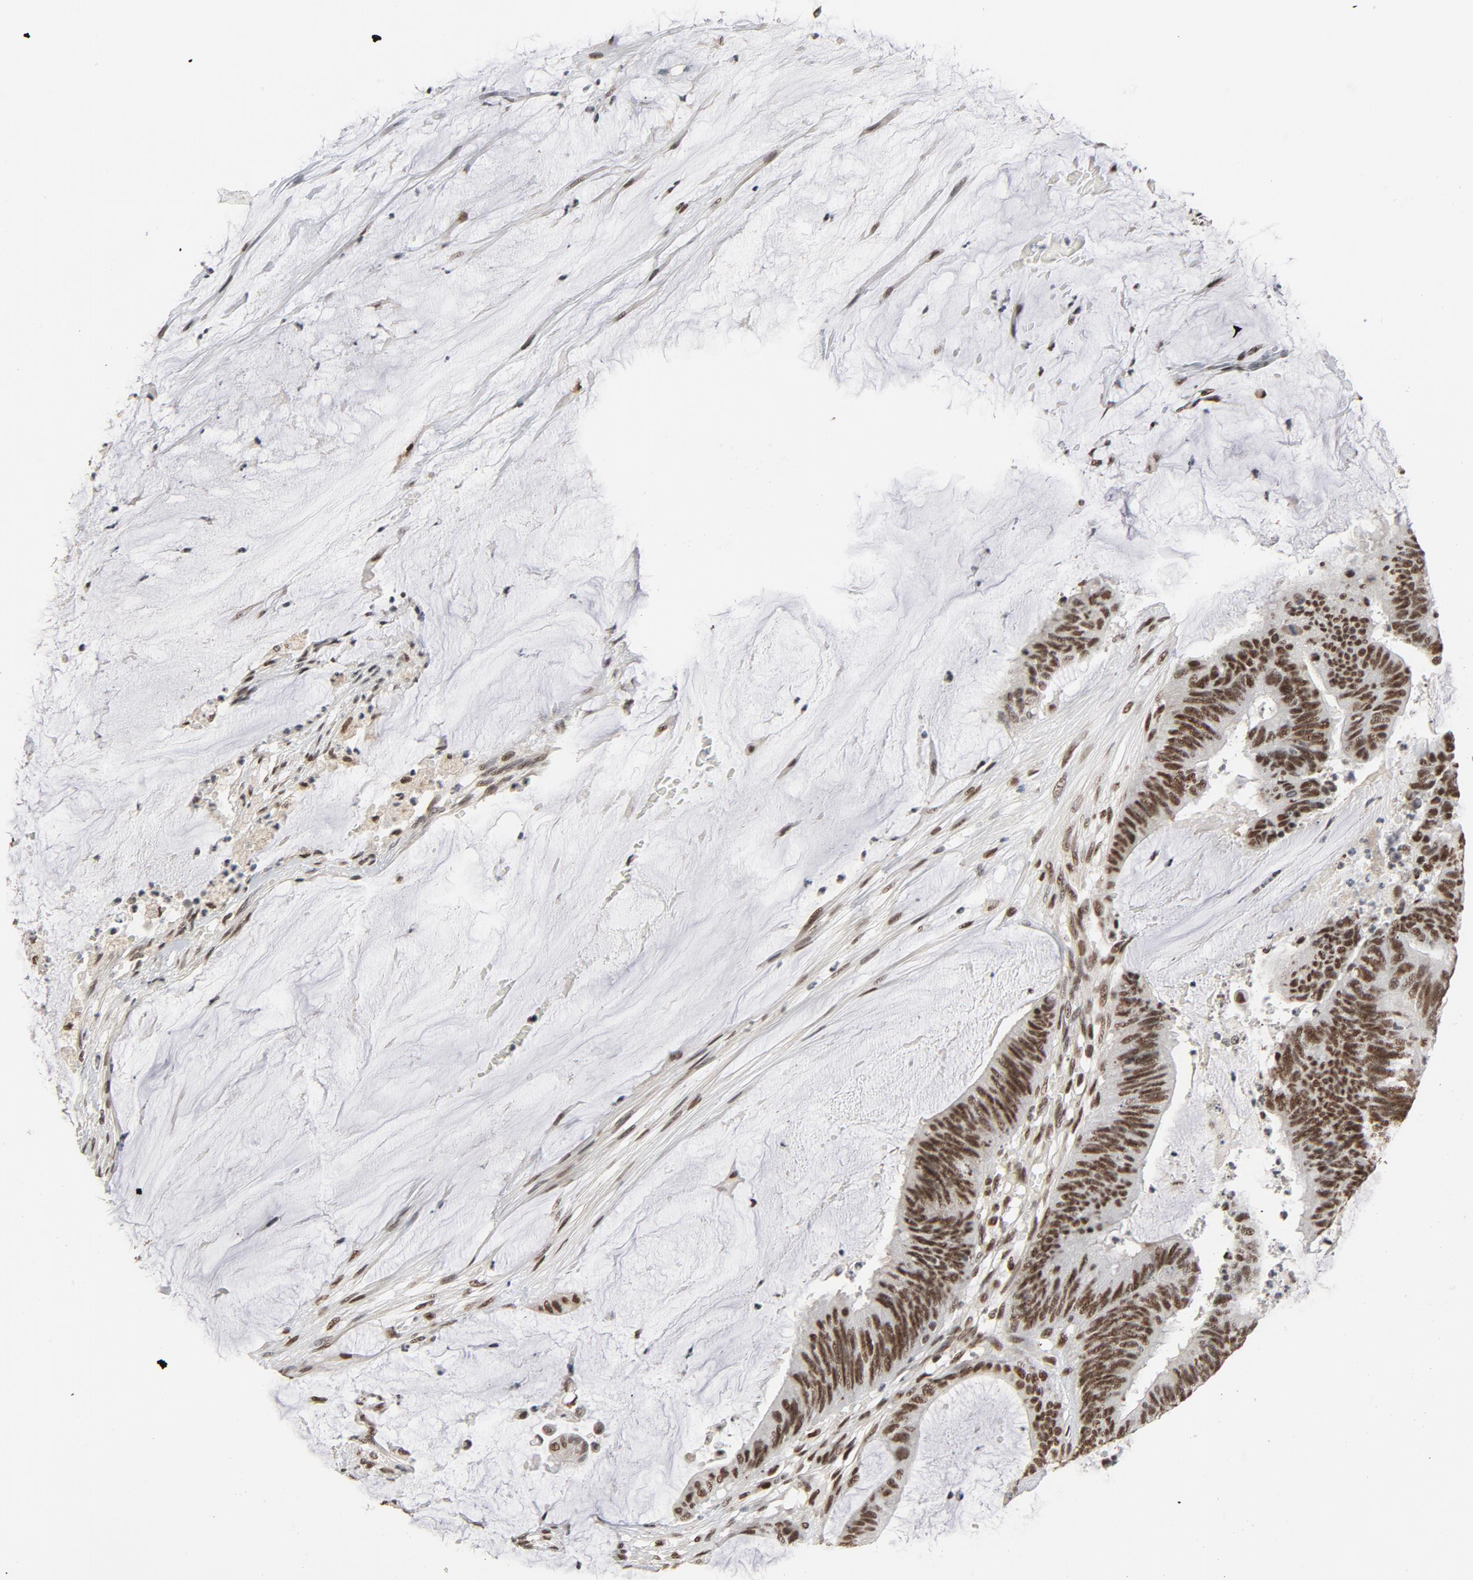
{"staining": {"intensity": "strong", "quantity": ">75%", "location": "nuclear"}, "tissue": "colorectal cancer", "cell_type": "Tumor cells", "image_type": "cancer", "snomed": [{"axis": "morphology", "description": "Adenocarcinoma, NOS"}, {"axis": "topography", "description": "Rectum"}], "caption": "The micrograph exhibits staining of adenocarcinoma (colorectal), revealing strong nuclear protein positivity (brown color) within tumor cells. (Stains: DAB (3,3'-diaminobenzidine) in brown, nuclei in blue, Microscopy: brightfield microscopy at high magnification).", "gene": "MRE11", "patient": {"sex": "female", "age": 66}}